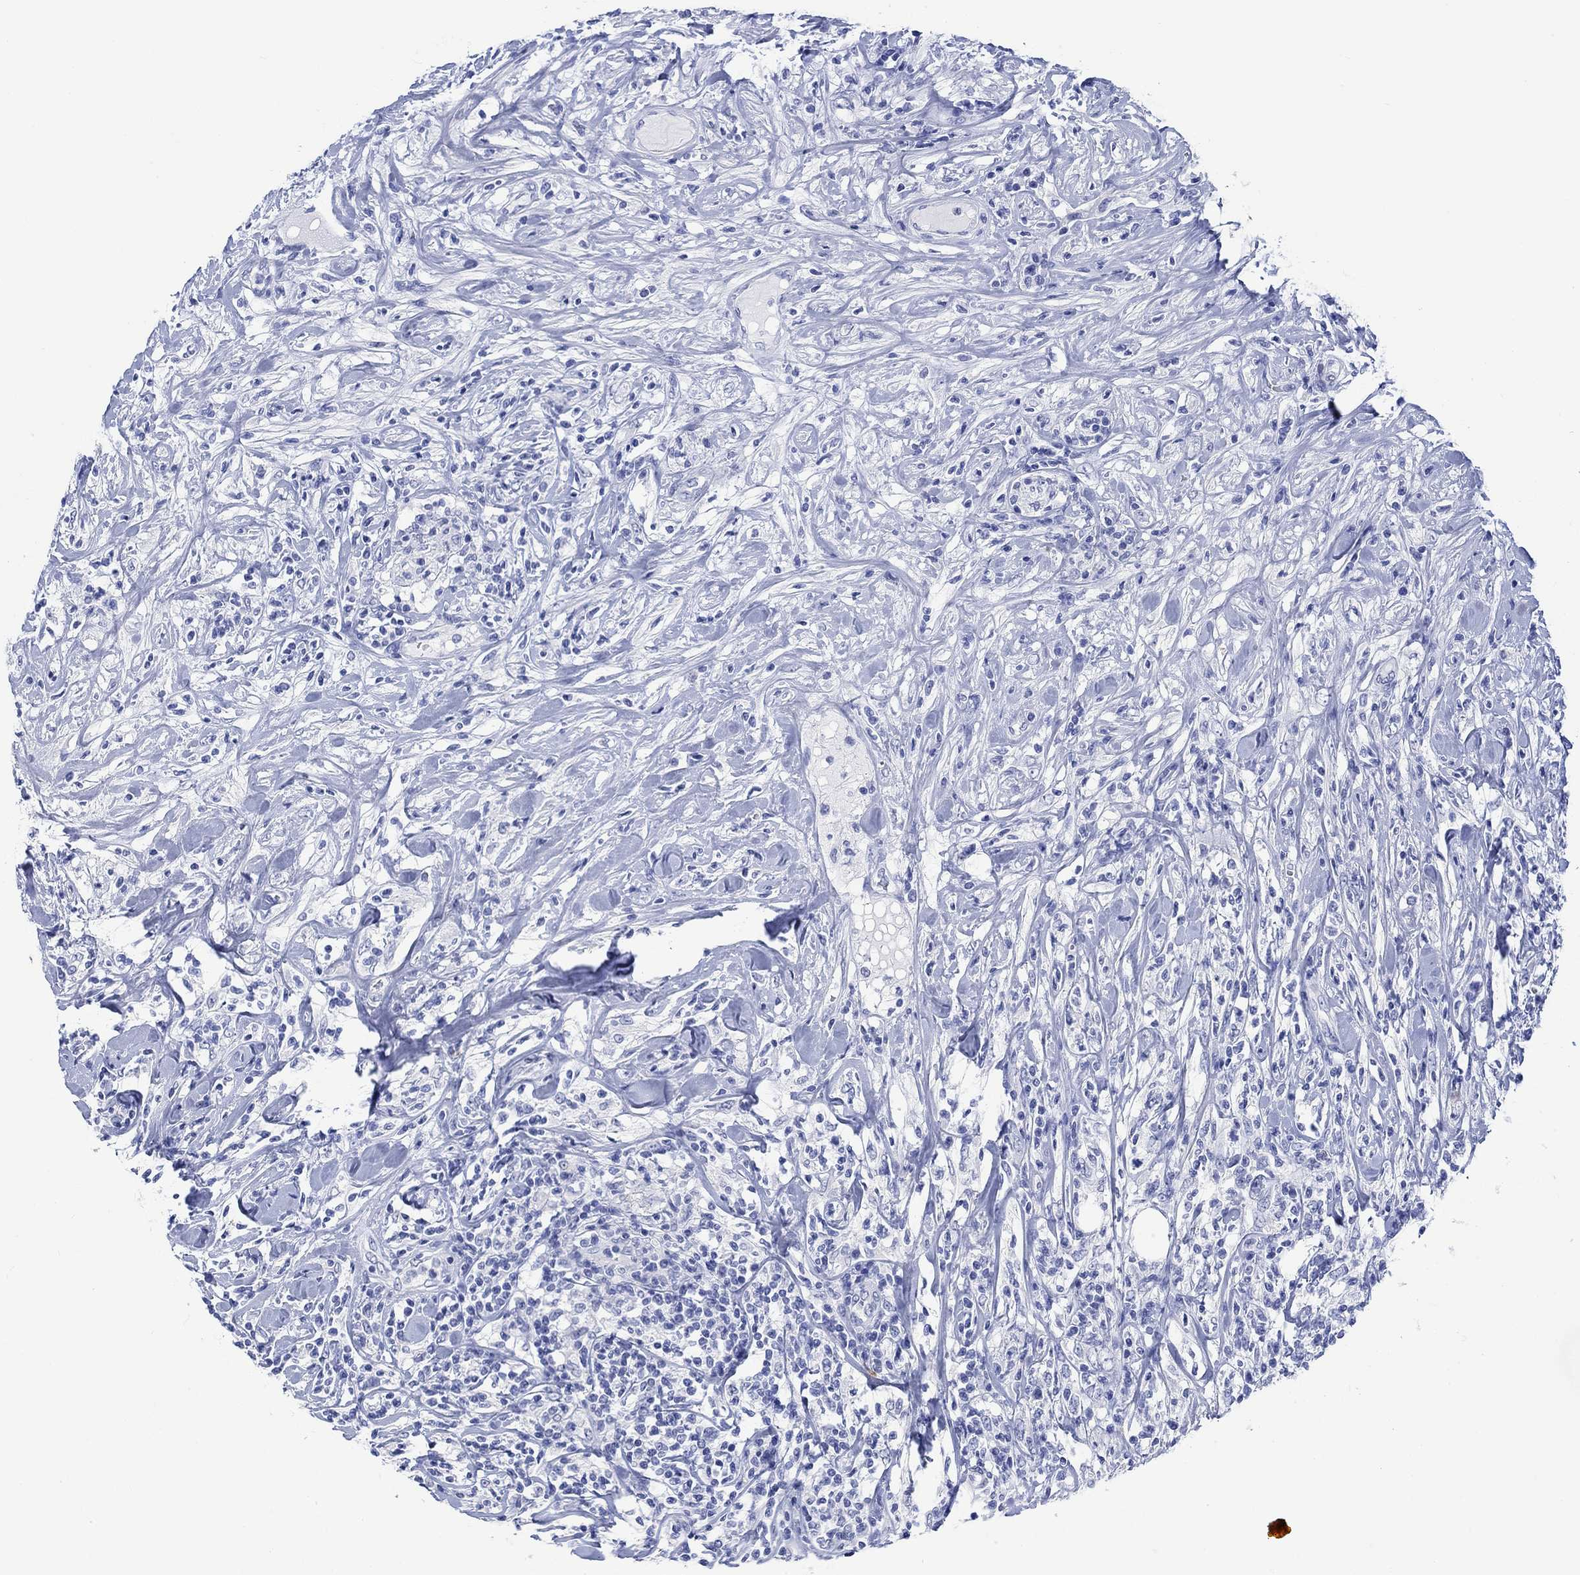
{"staining": {"intensity": "negative", "quantity": "none", "location": "none"}, "tissue": "lymphoma", "cell_type": "Tumor cells", "image_type": "cancer", "snomed": [{"axis": "morphology", "description": "Malignant lymphoma, non-Hodgkin's type, High grade"}, {"axis": "topography", "description": "Lymph node"}], "caption": "Immunohistochemistry photomicrograph of human high-grade malignant lymphoma, non-Hodgkin's type stained for a protein (brown), which reveals no positivity in tumor cells.", "gene": "MSI1", "patient": {"sex": "female", "age": 84}}